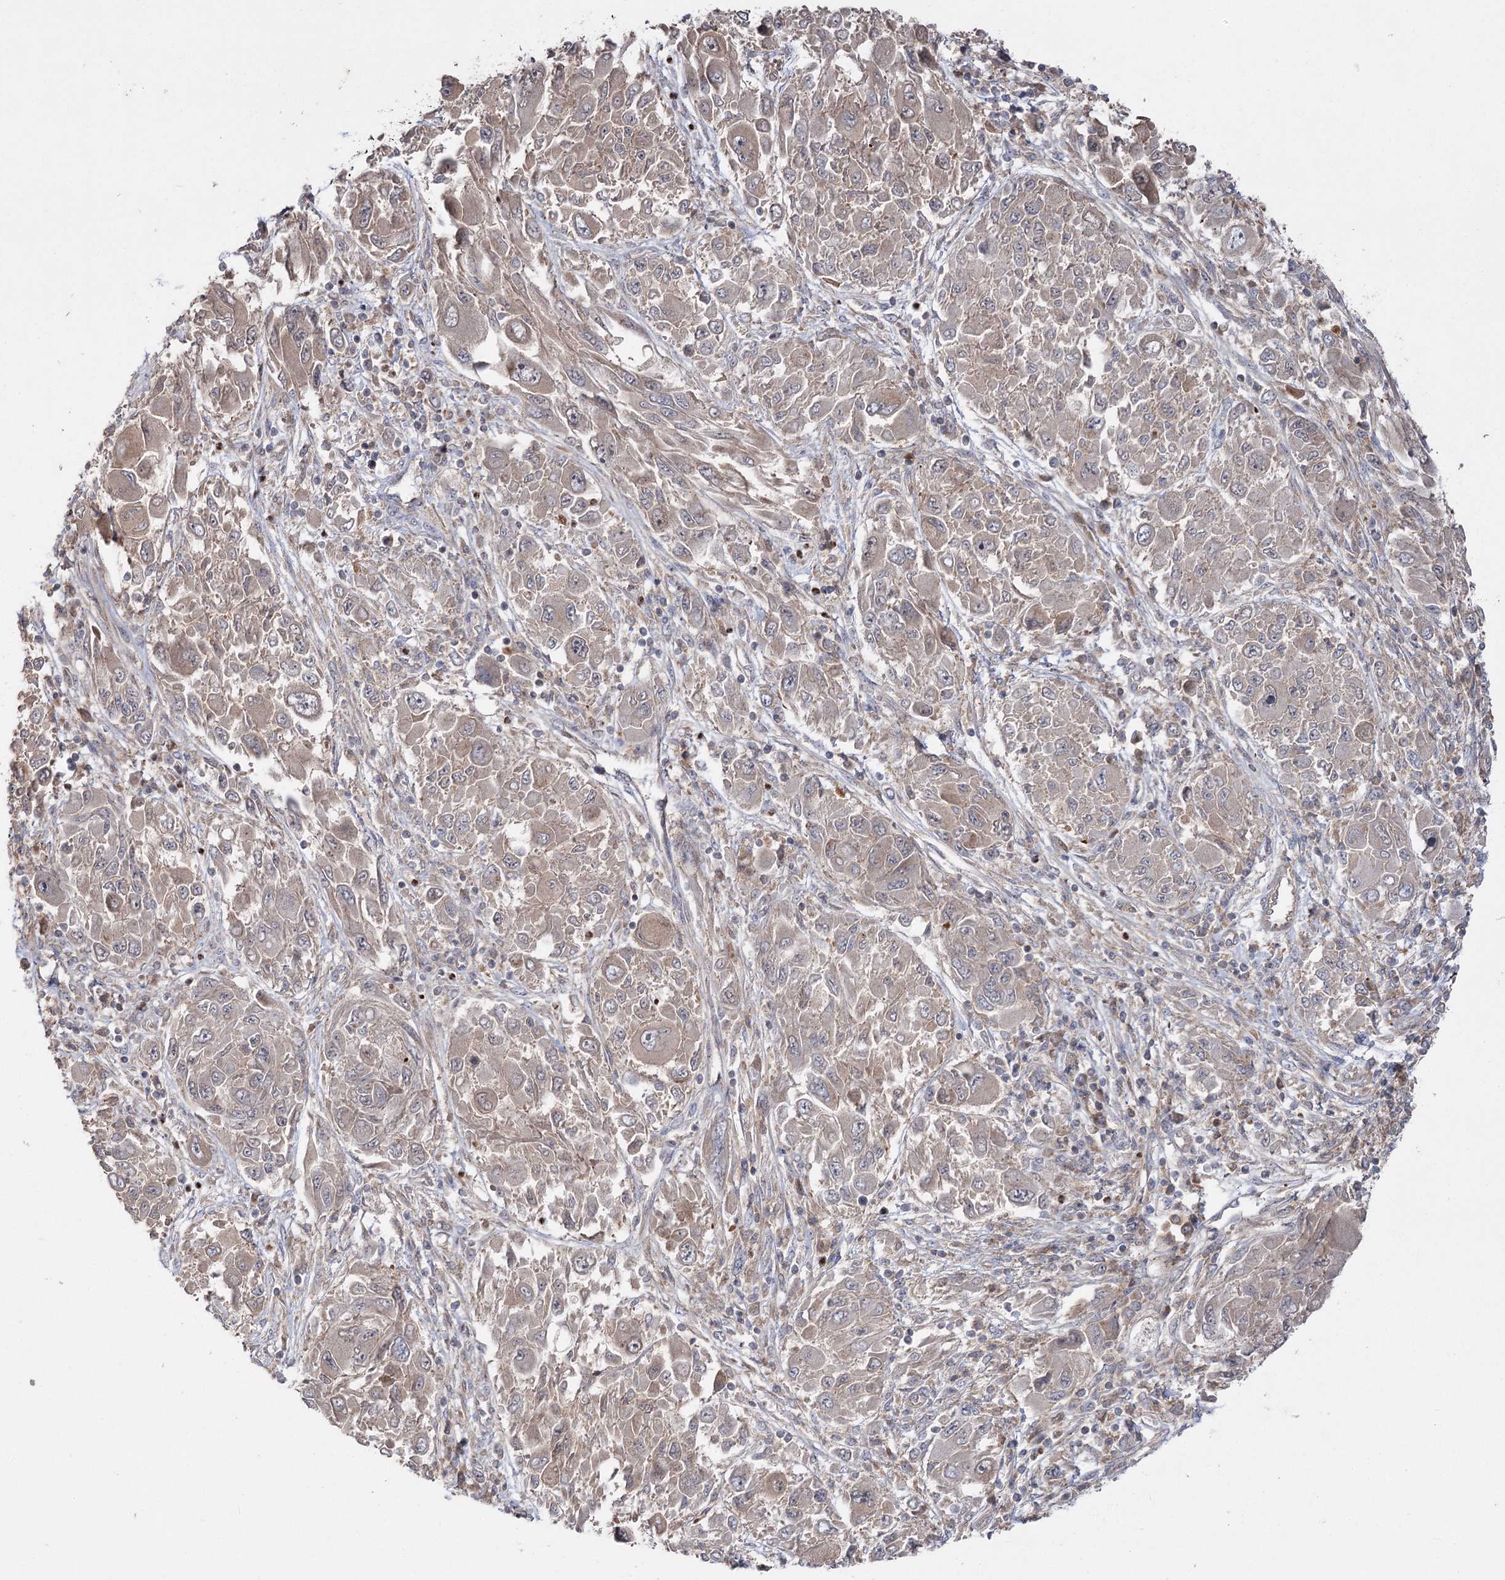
{"staining": {"intensity": "moderate", "quantity": ">75%", "location": "cytoplasmic/membranous"}, "tissue": "melanoma", "cell_type": "Tumor cells", "image_type": "cancer", "snomed": [{"axis": "morphology", "description": "Malignant melanoma, NOS"}, {"axis": "topography", "description": "Skin"}], "caption": "There is medium levels of moderate cytoplasmic/membranous positivity in tumor cells of melanoma, as demonstrated by immunohistochemical staining (brown color).", "gene": "KIAA0825", "patient": {"sex": "female", "age": 91}}